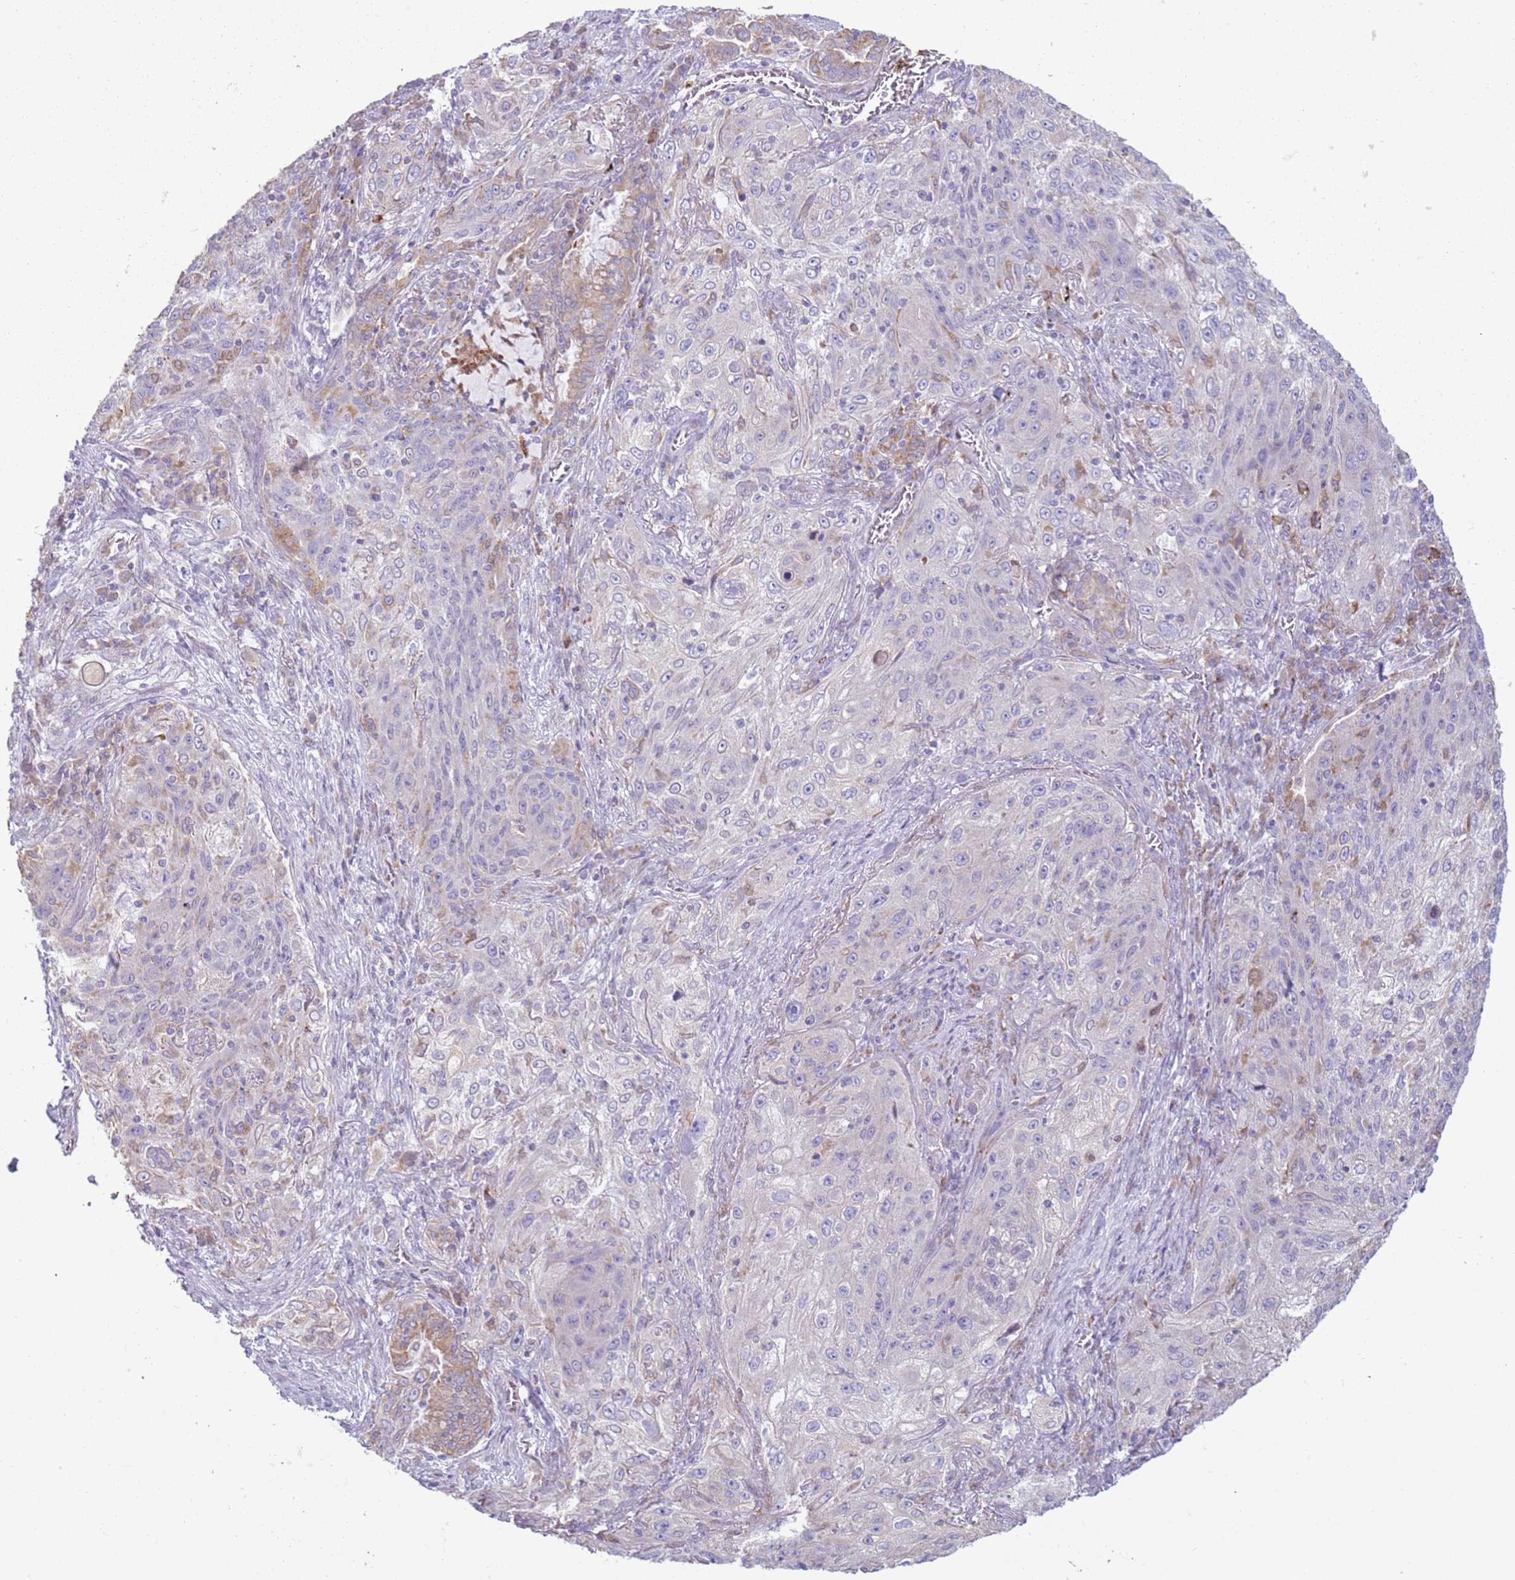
{"staining": {"intensity": "negative", "quantity": "none", "location": "none"}, "tissue": "lung cancer", "cell_type": "Tumor cells", "image_type": "cancer", "snomed": [{"axis": "morphology", "description": "Squamous cell carcinoma, NOS"}, {"axis": "topography", "description": "Lung"}], "caption": "High power microscopy photomicrograph of an IHC histopathology image of lung cancer, revealing no significant staining in tumor cells. (Brightfield microscopy of DAB immunohistochemistry at high magnification).", "gene": "OAF", "patient": {"sex": "female", "age": 69}}